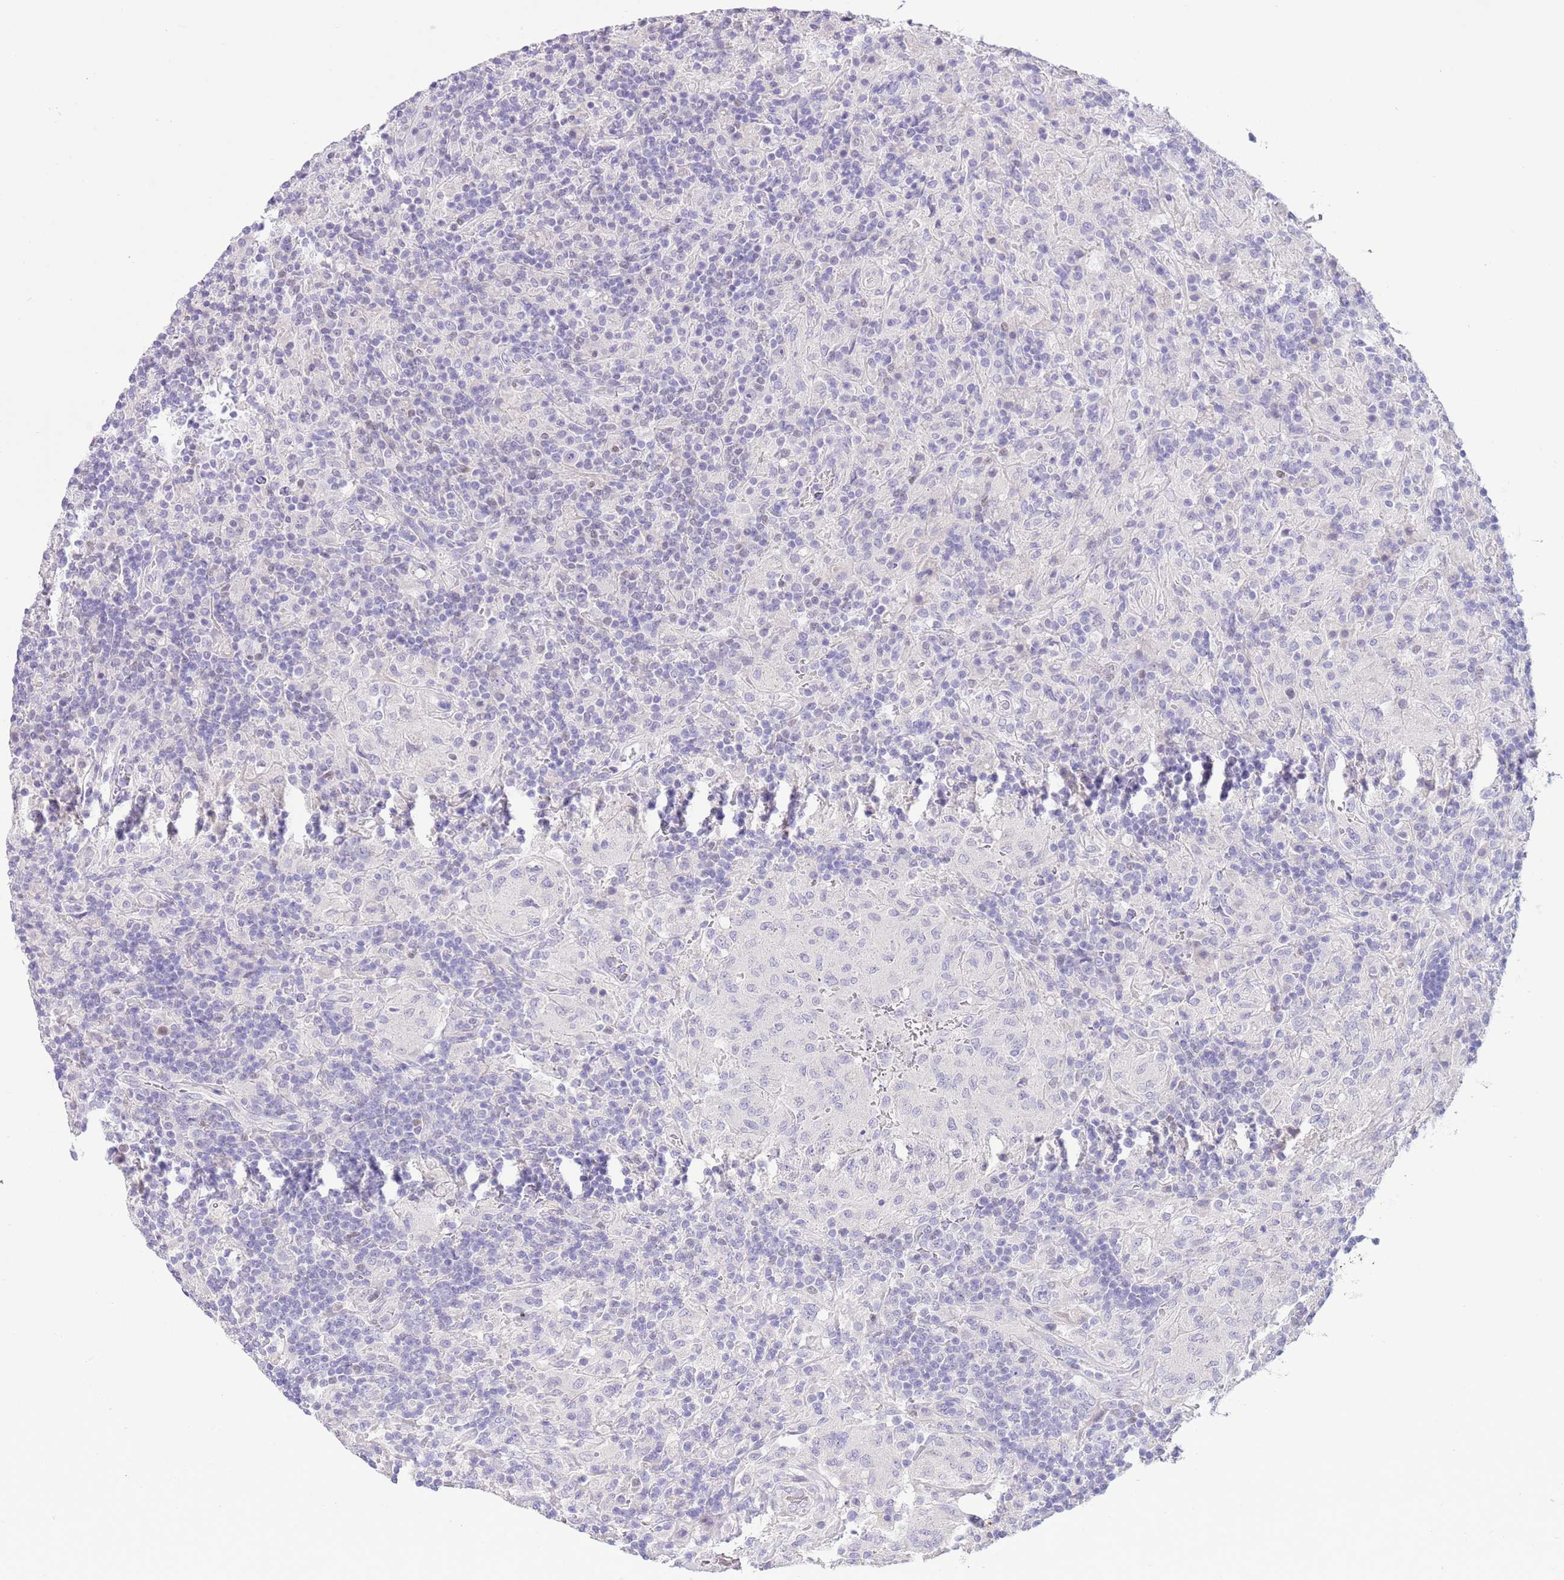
{"staining": {"intensity": "negative", "quantity": "none", "location": "none"}, "tissue": "lymphoma", "cell_type": "Tumor cells", "image_type": "cancer", "snomed": [{"axis": "morphology", "description": "Hodgkin's disease, NOS"}, {"axis": "topography", "description": "Lymph node"}], "caption": "A high-resolution photomicrograph shows immunohistochemistry staining of Hodgkin's disease, which demonstrates no significant staining in tumor cells.", "gene": "TOX2", "patient": {"sex": "male", "age": 70}}